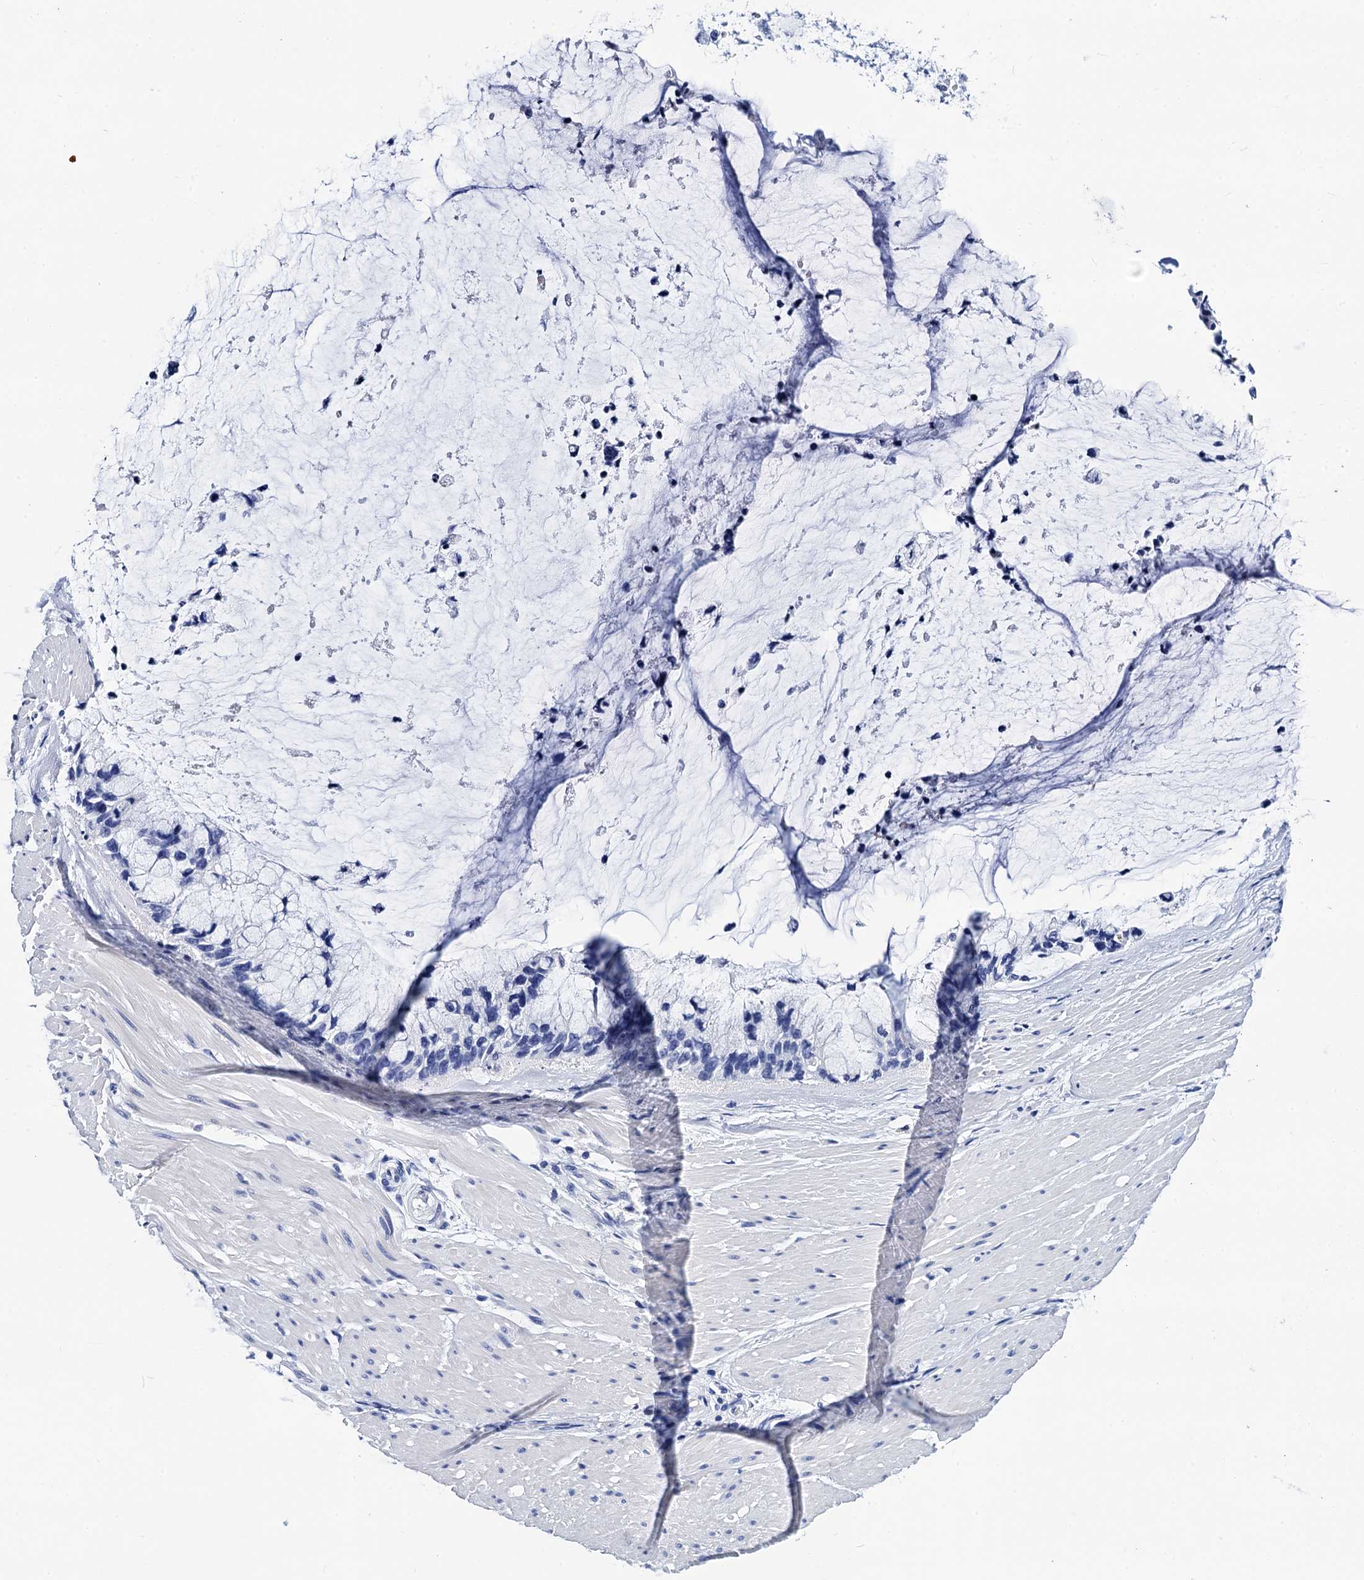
{"staining": {"intensity": "negative", "quantity": "none", "location": "none"}, "tissue": "ovarian cancer", "cell_type": "Tumor cells", "image_type": "cancer", "snomed": [{"axis": "morphology", "description": "Cystadenocarcinoma, mucinous, NOS"}, {"axis": "topography", "description": "Ovary"}], "caption": "High power microscopy micrograph of an IHC histopathology image of ovarian cancer, revealing no significant positivity in tumor cells.", "gene": "MYBPC3", "patient": {"sex": "female", "age": 39}}